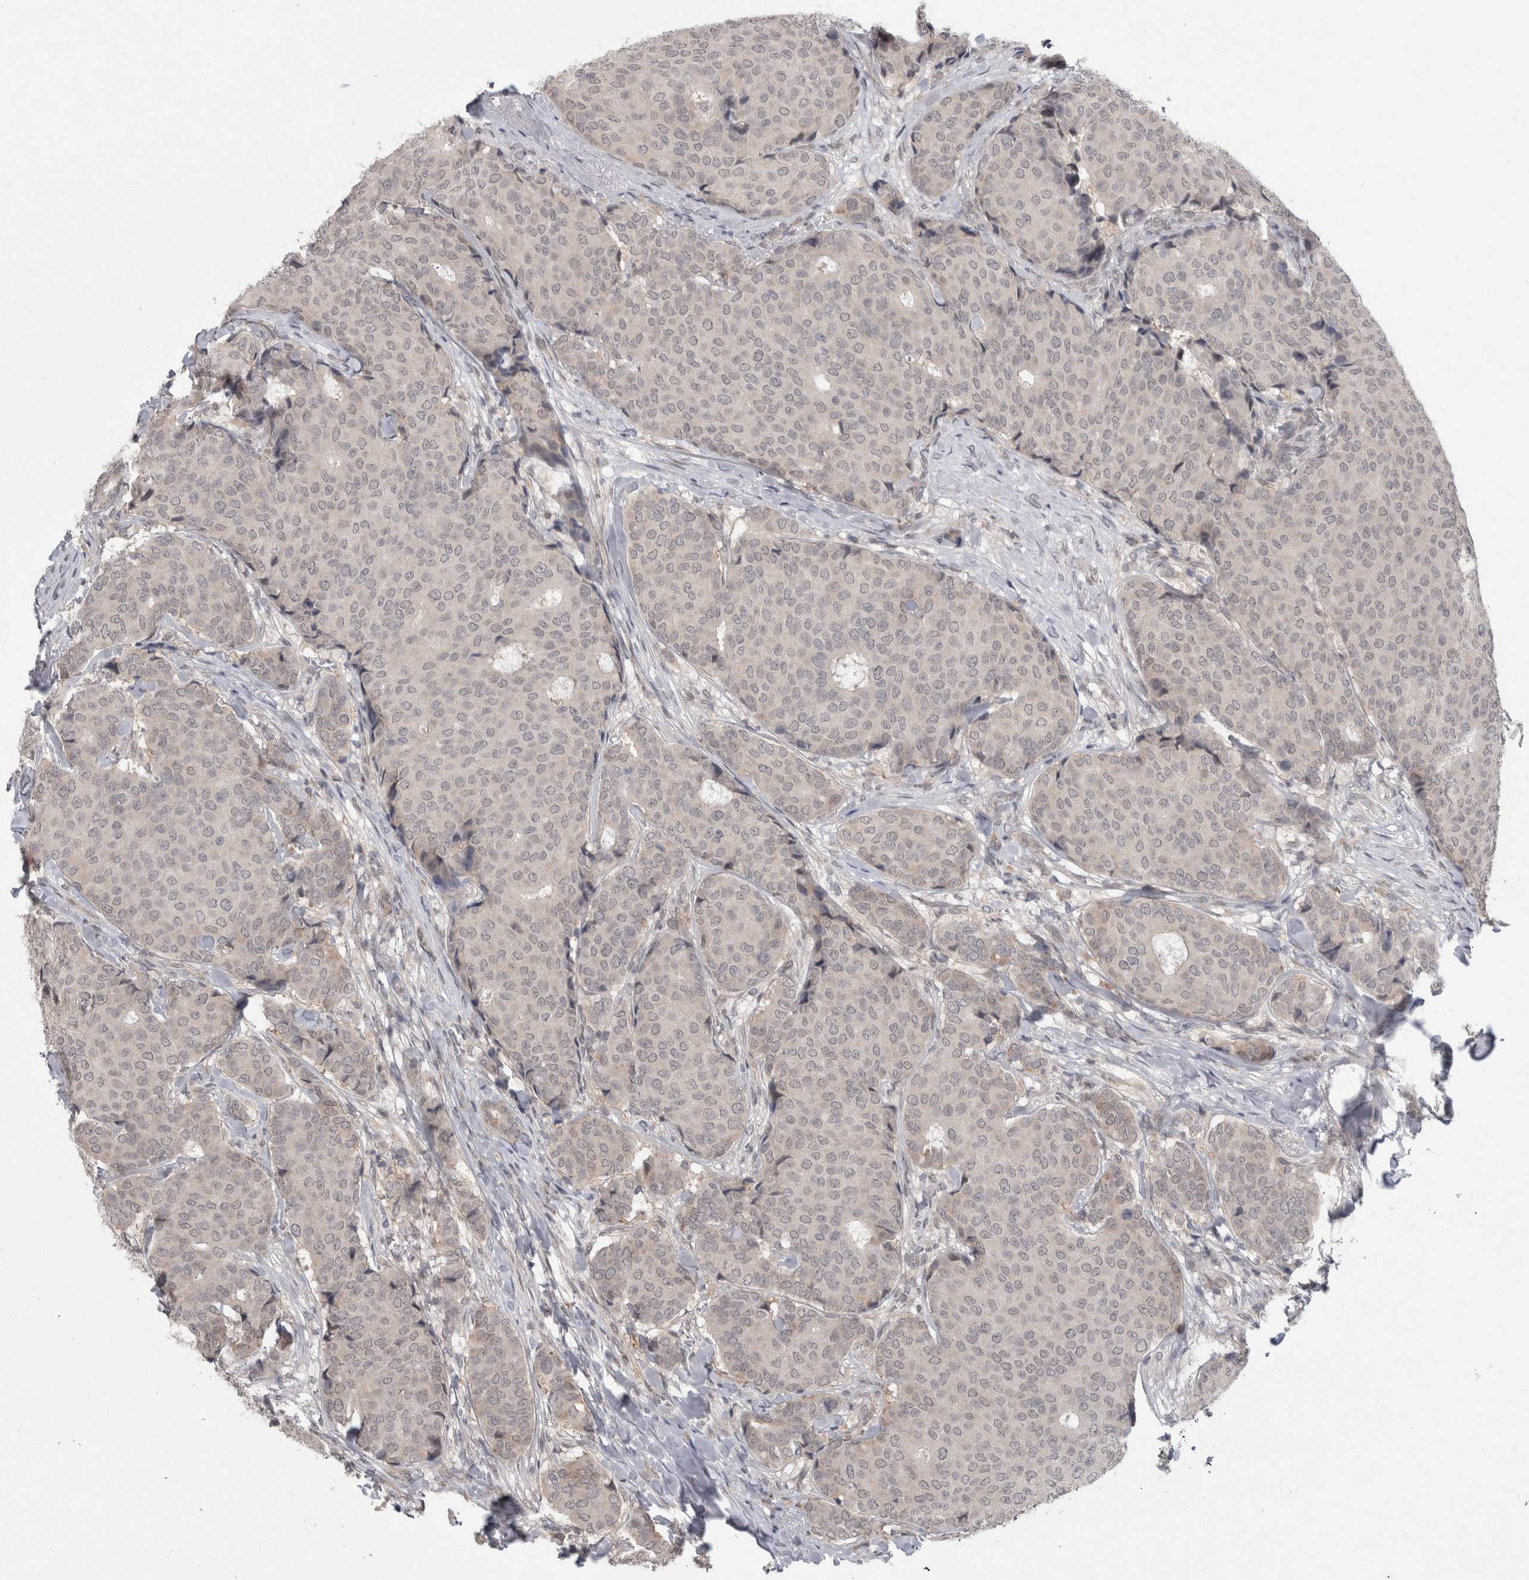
{"staining": {"intensity": "negative", "quantity": "none", "location": "none"}, "tissue": "breast cancer", "cell_type": "Tumor cells", "image_type": "cancer", "snomed": [{"axis": "morphology", "description": "Duct carcinoma"}, {"axis": "topography", "description": "Breast"}], "caption": "IHC image of human invasive ductal carcinoma (breast) stained for a protein (brown), which displays no positivity in tumor cells. The staining was performed using DAB to visualize the protein expression in brown, while the nuclei were stained in blue with hematoxylin (Magnification: 20x).", "gene": "MTBP", "patient": {"sex": "female", "age": 75}}